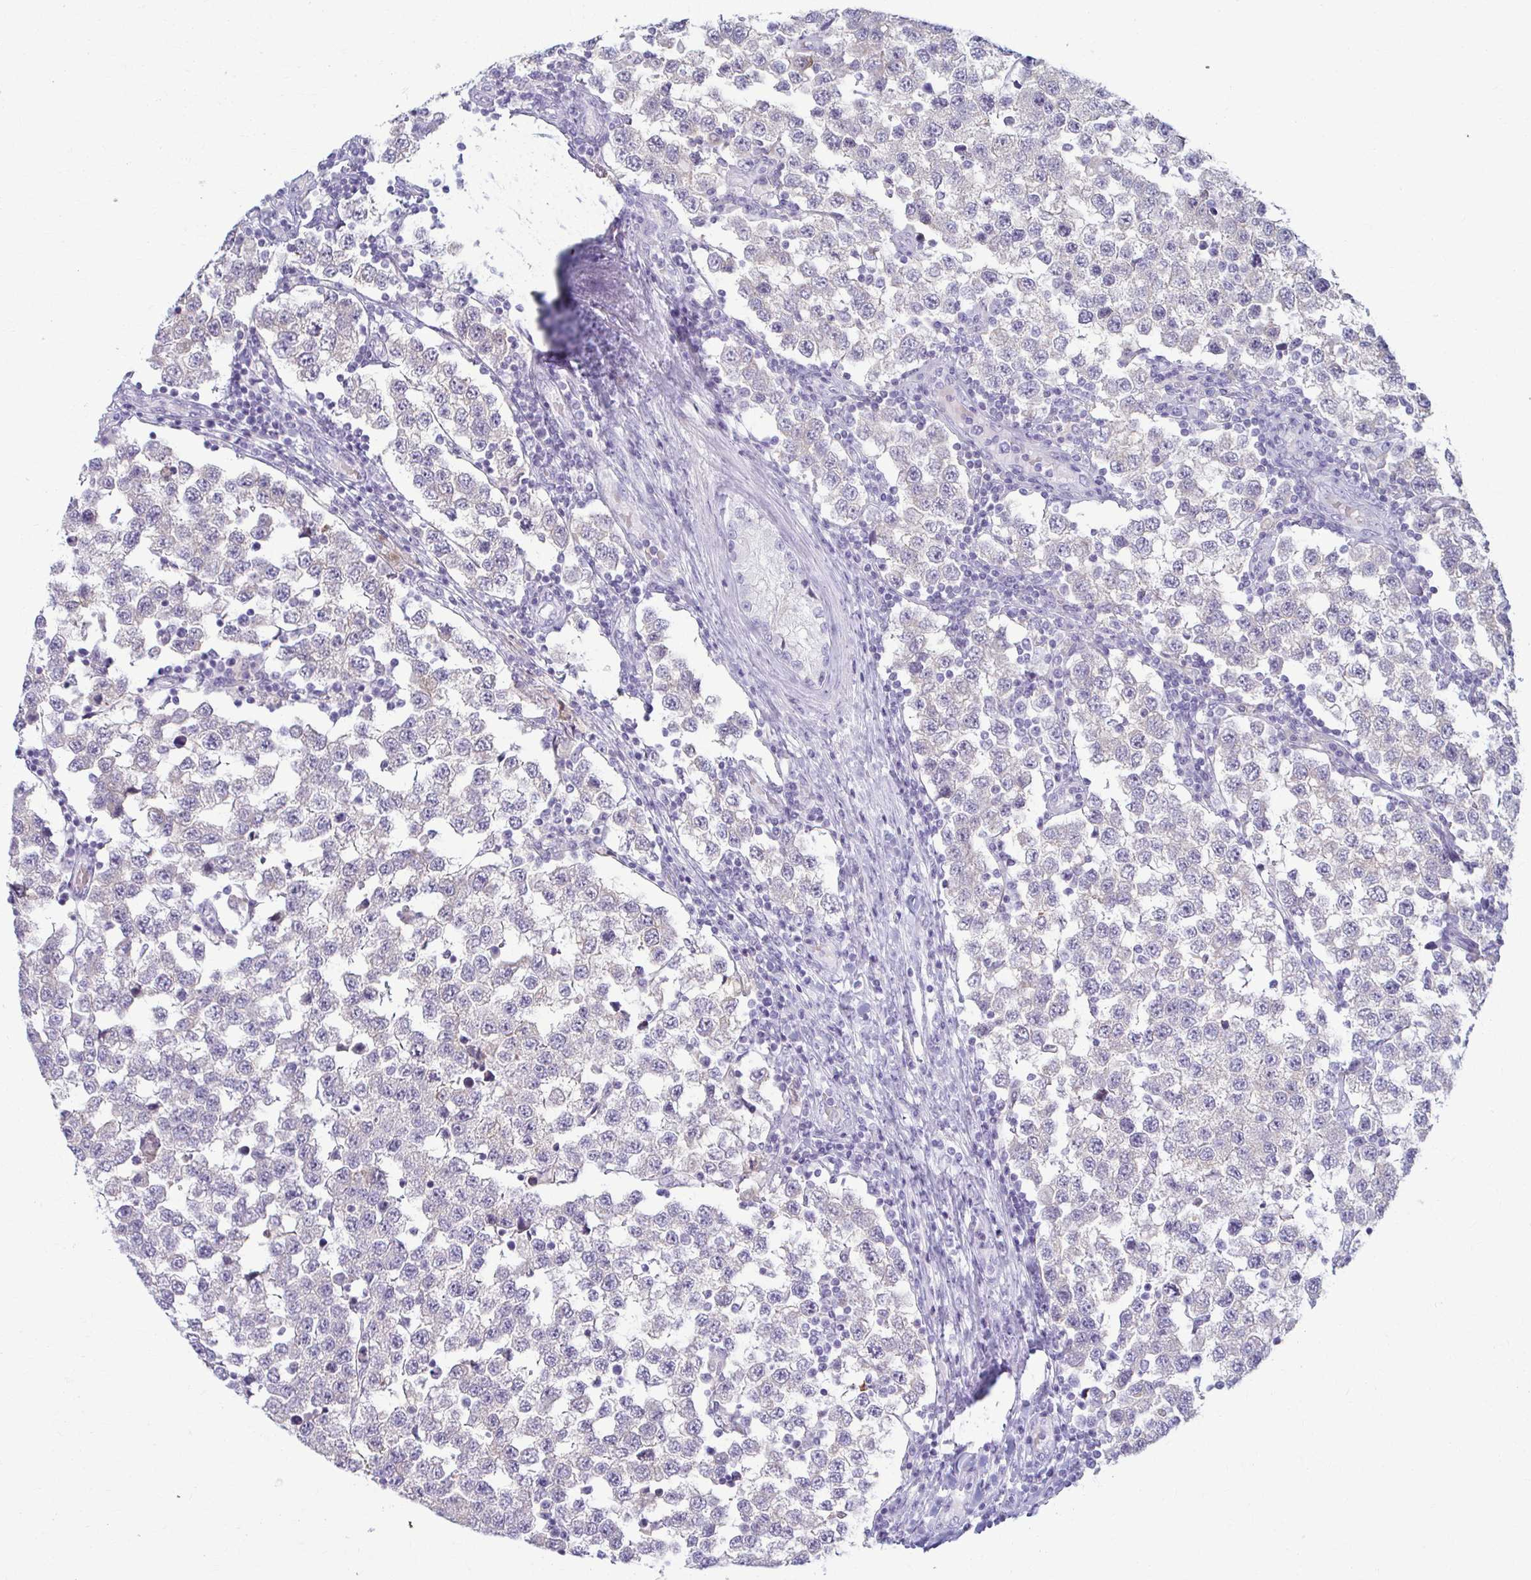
{"staining": {"intensity": "negative", "quantity": "none", "location": "none"}, "tissue": "testis cancer", "cell_type": "Tumor cells", "image_type": "cancer", "snomed": [{"axis": "morphology", "description": "Seminoma, NOS"}, {"axis": "topography", "description": "Testis"}], "caption": "Immunohistochemistry micrograph of human testis seminoma stained for a protein (brown), which shows no expression in tumor cells.", "gene": "LDLRAP1", "patient": {"sex": "male", "age": 34}}